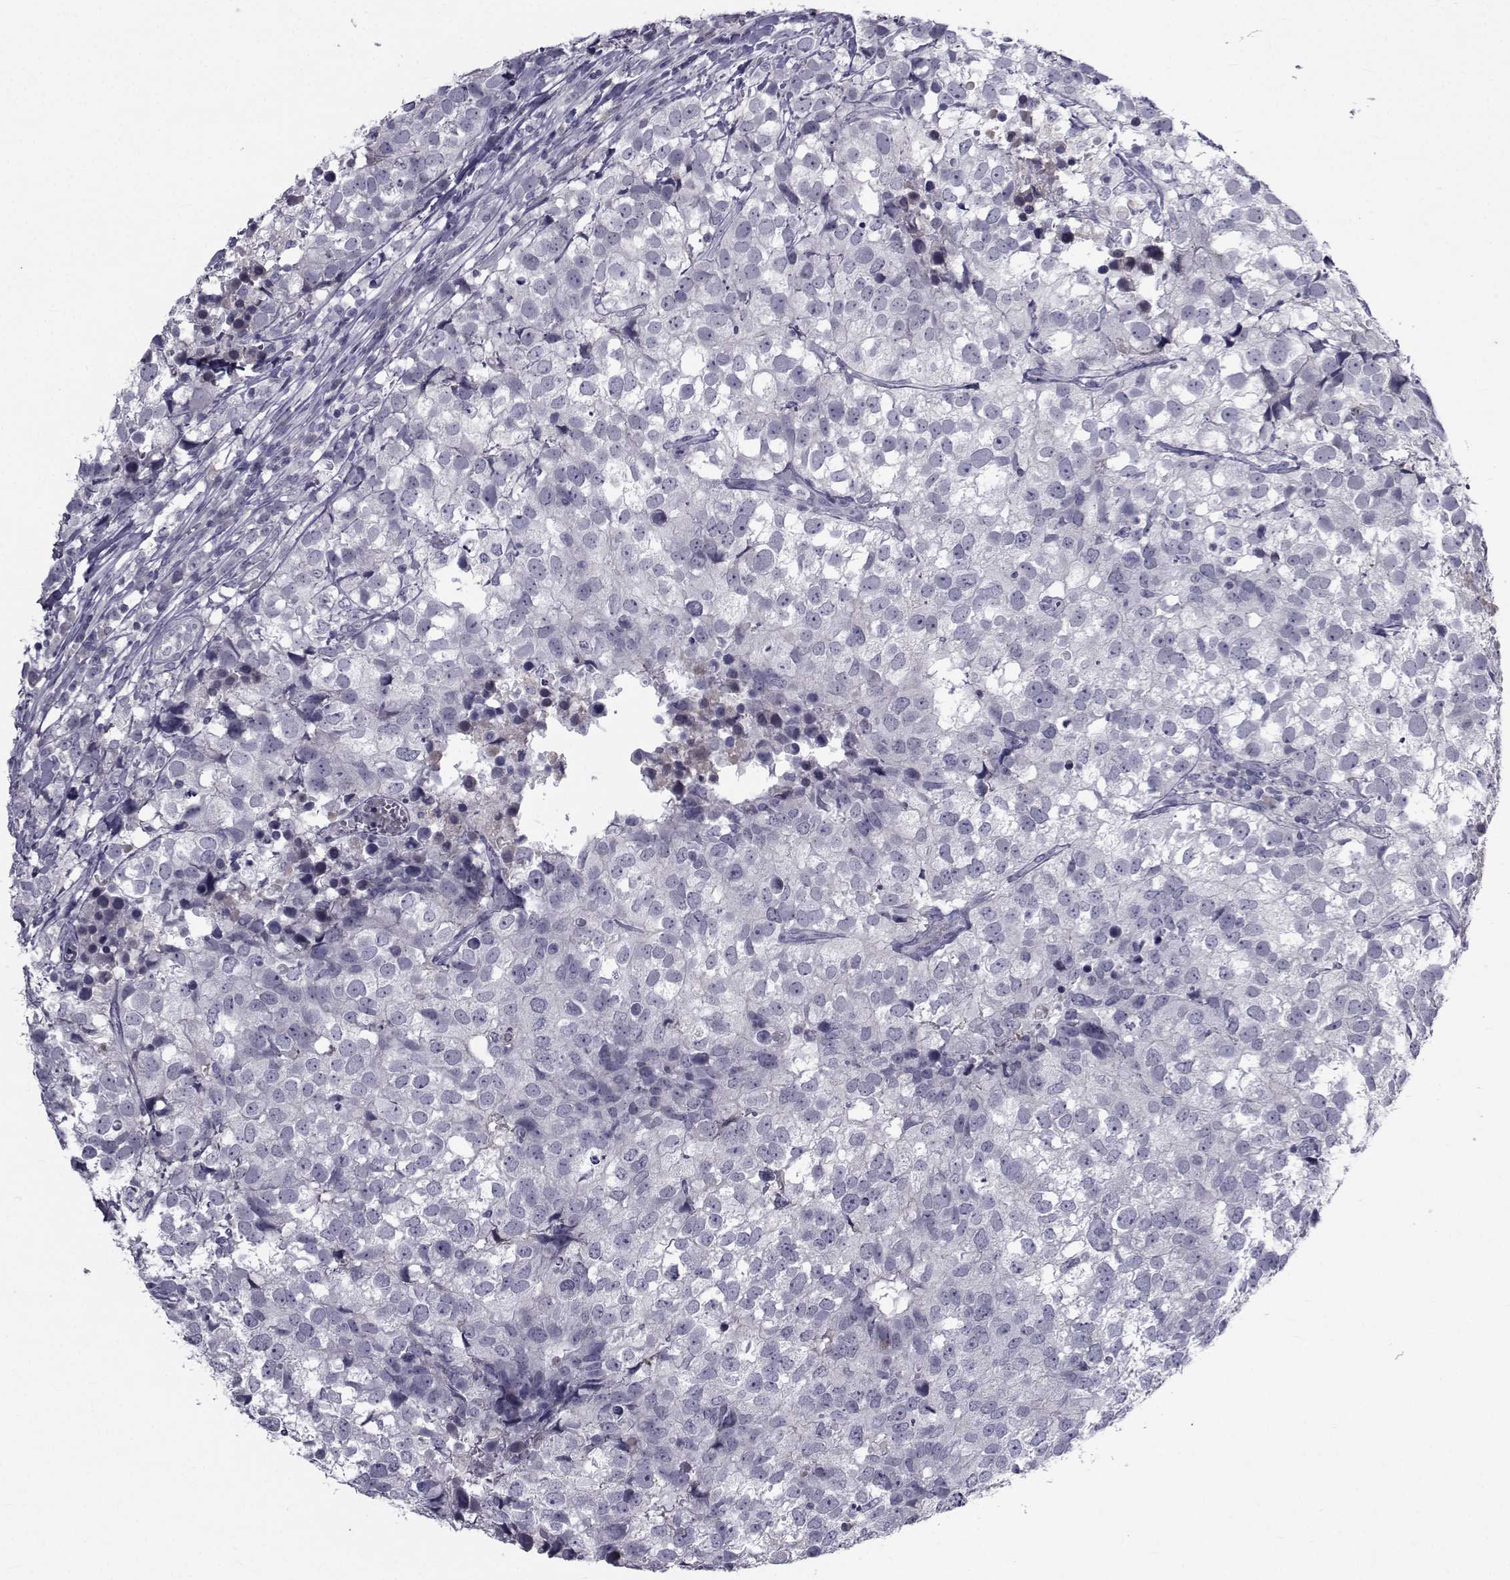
{"staining": {"intensity": "negative", "quantity": "none", "location": "none"}, "tissue": "breast cancer", "cell_type": "Tumor cells", "image_type": "cancer", "snomed": [{"axis": "morphology", "description": "Duct carcinoma"}, {"axis": "topography", "description": "Breast"}], "caption": "Human breast cancer stained for a protein using IHC exhibits no staining in tumor cells.", "gene": "PAX2", "patient": {"sex": "female", "age": 30}}